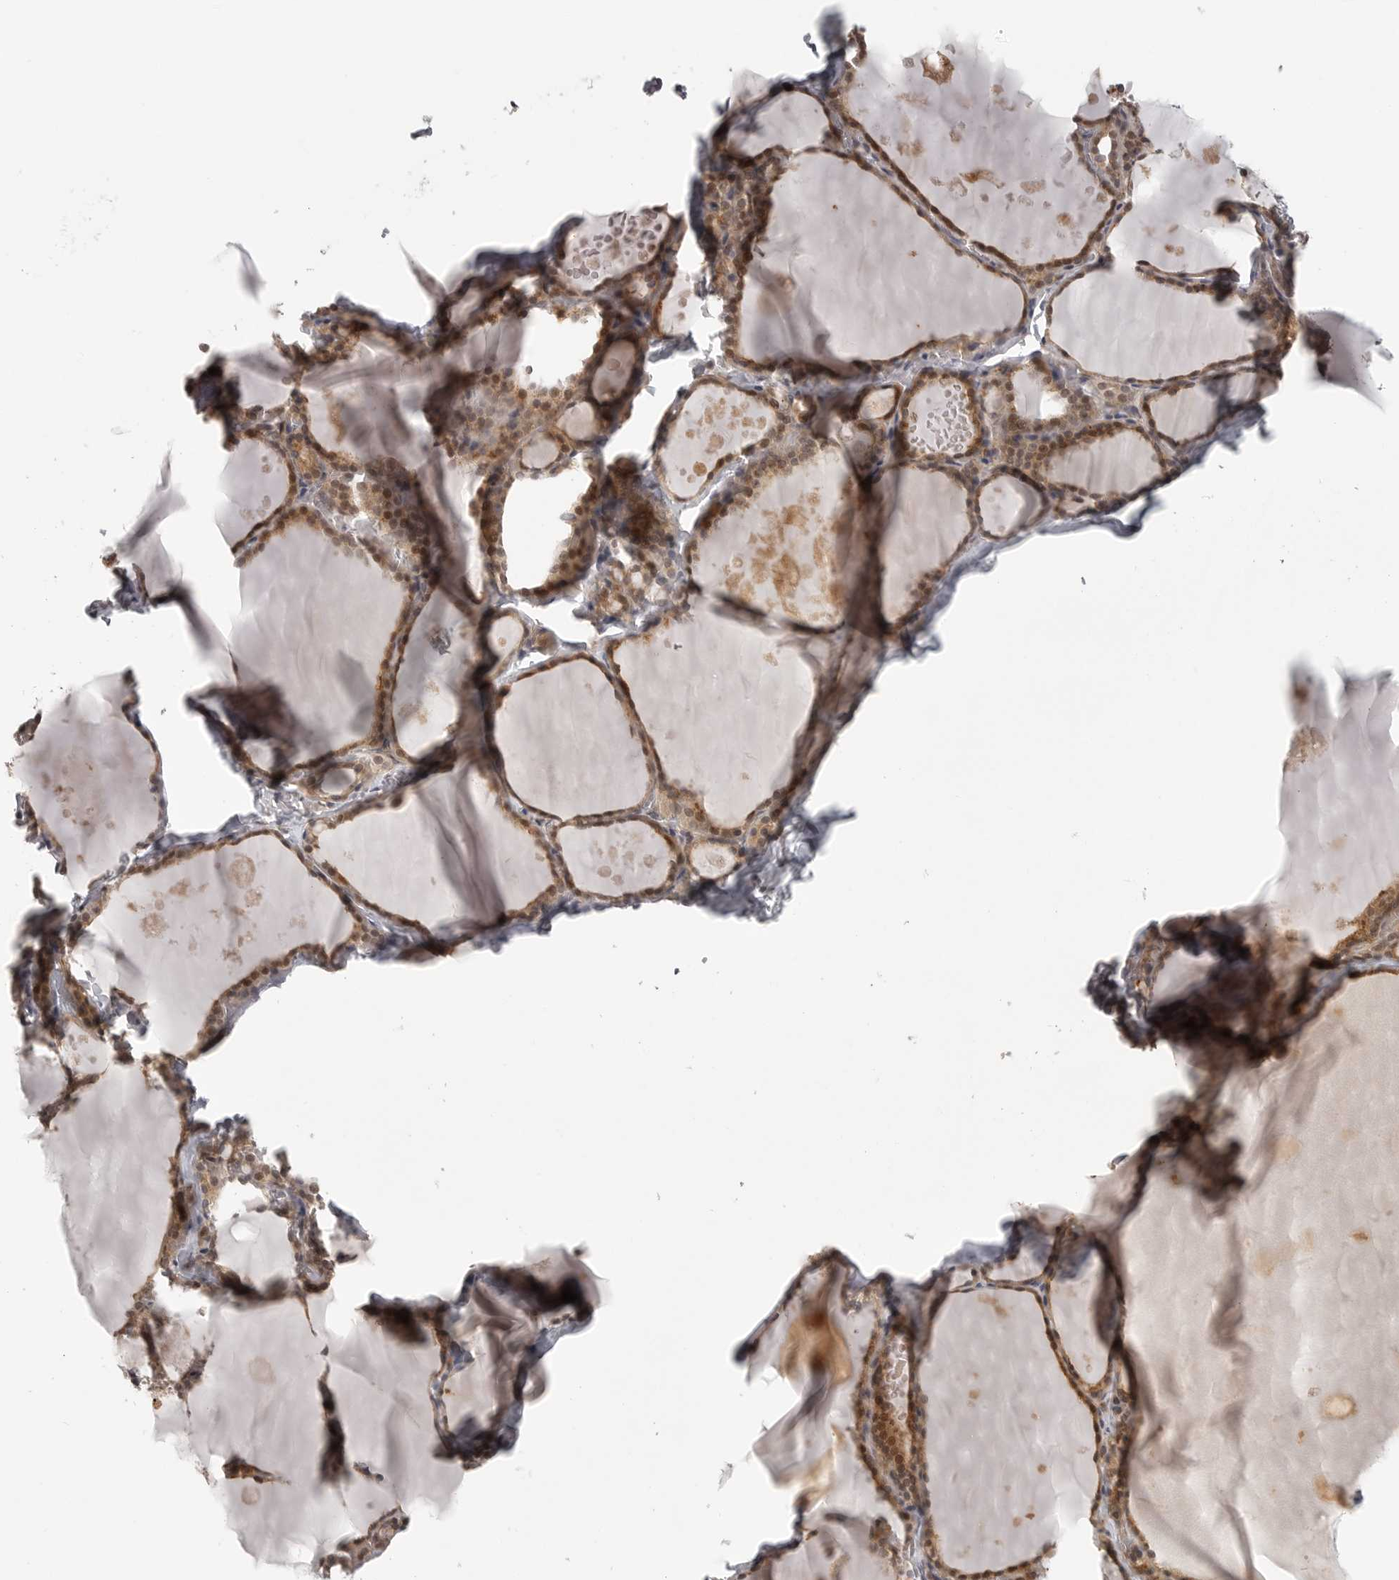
{"staining": {"intensity": "moderate", "quantity": ">75%", "location": "cytoplasmic/membranous,nuclear"}, "tissue": "thyroid gland", "cell_type": "Glandular cells", "image_type": "normal", "snomed": [{"axis": "morphology", "description": "Normal tissue, NOS"}, {"axis": "topography", "description": "Thyroid gland"}], "caption": "About >75% of glandular cells in benign thyroid gland exhibit moderate cytoplasmic/membranous,nuclear protein expression as visualized by brown immunohistochemical staining.", "gene": "UROD", "patient": {"sex": "male", "age": 56}}